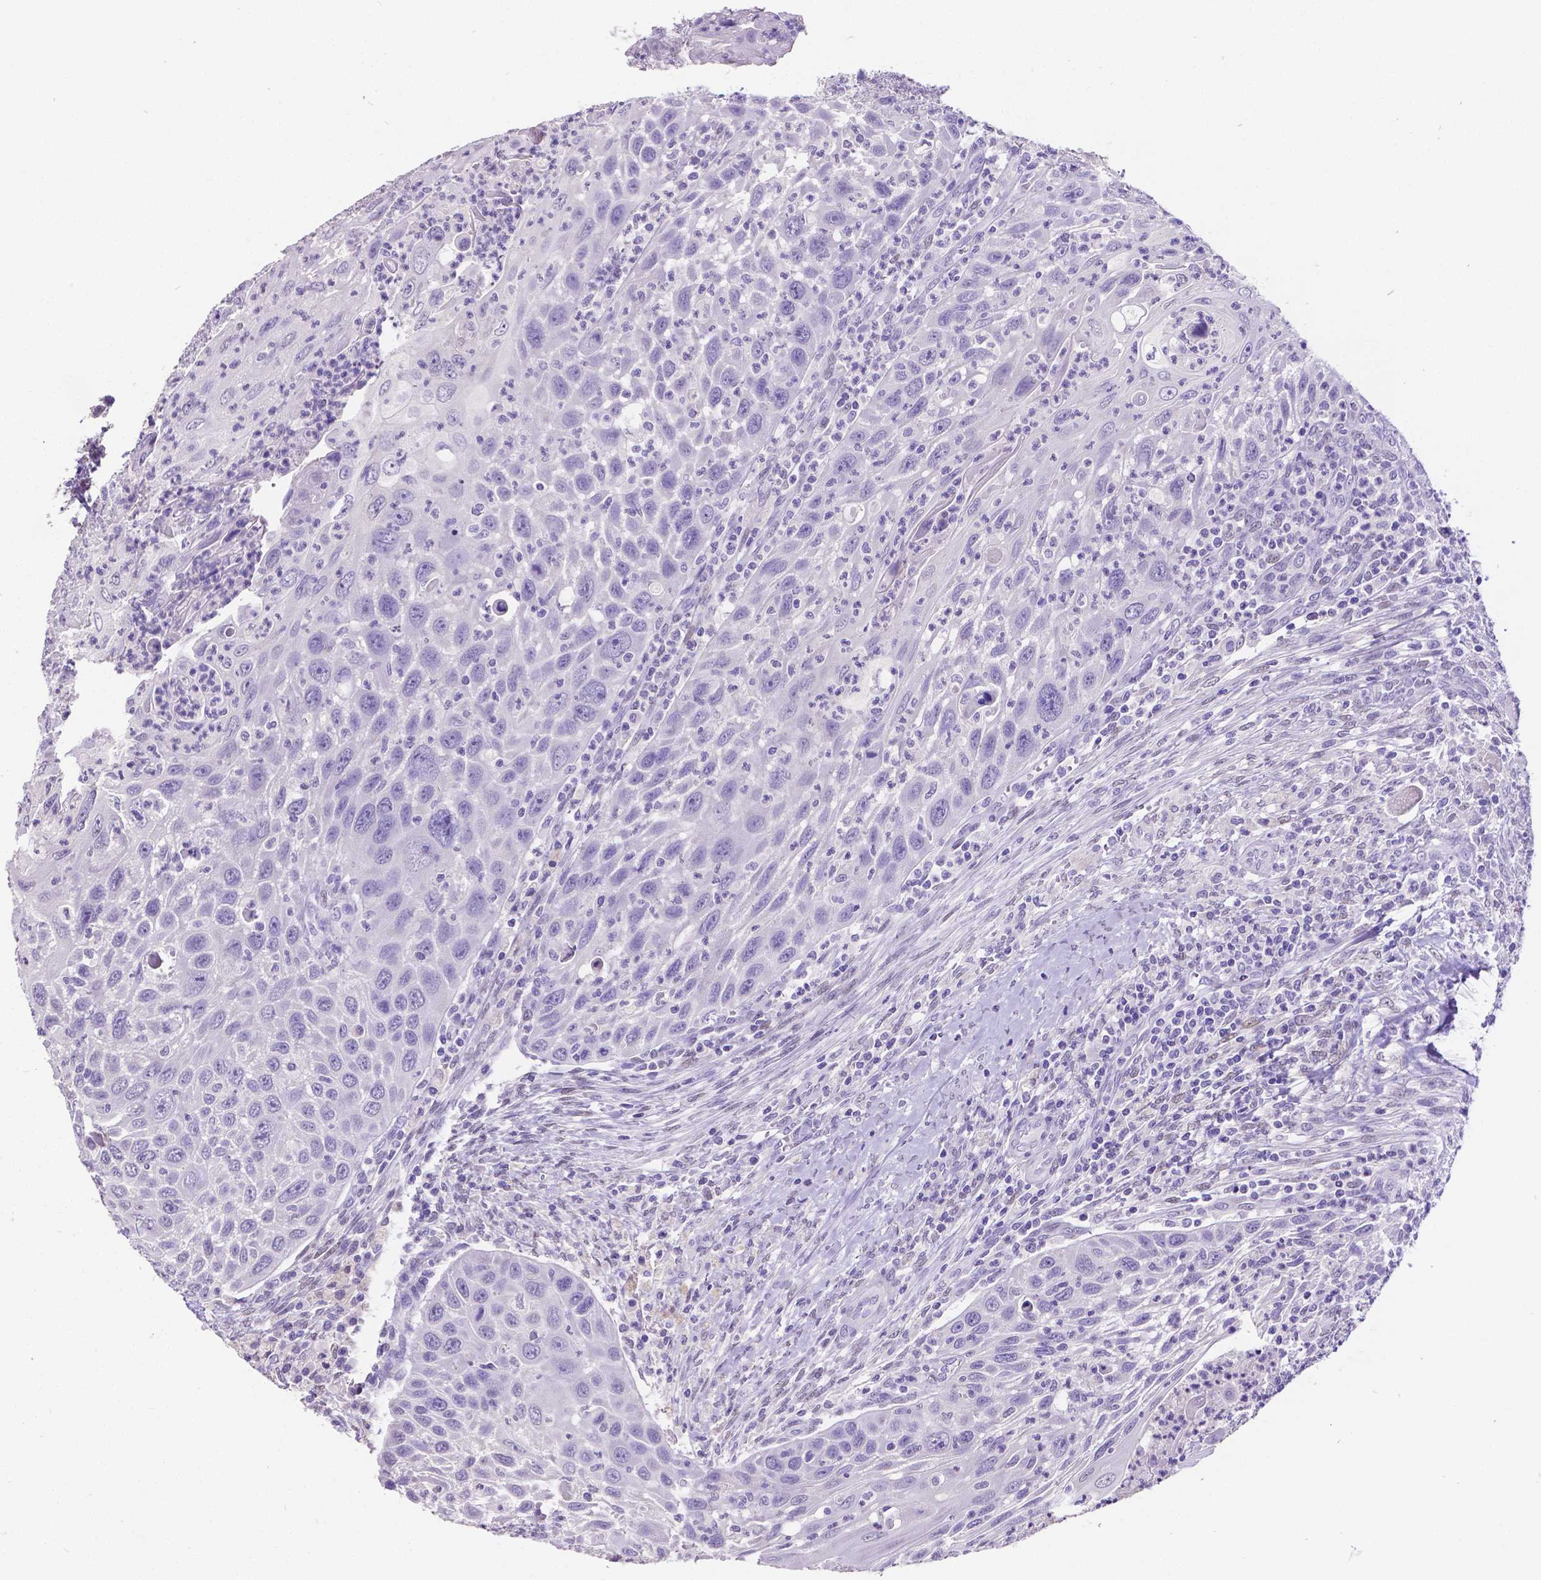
{"staining": {"intensity": "negative", "quantity": "none", "location": "none"}, "tissue": "head and neck cancer", "cell_type": "Tumor cells", "image_type": "cancer", "snomed": [{"axis": "morphology", "description": "Squamous cell carcinoma, NOS"}, {"axis": "topography", "description": "Head-Neck"}], "caption": "An image of human squamous cell carcinoma (head and neck) is negative for staining in tumor cells. Brightfield microscopy of IHC stained with DAB (3,3'-diaminobenzidine) (brown) and hematoxylin (blue), captured at high magnification.", "gene": "SATB2", "patient": {"sex": "male", "age": 69}}